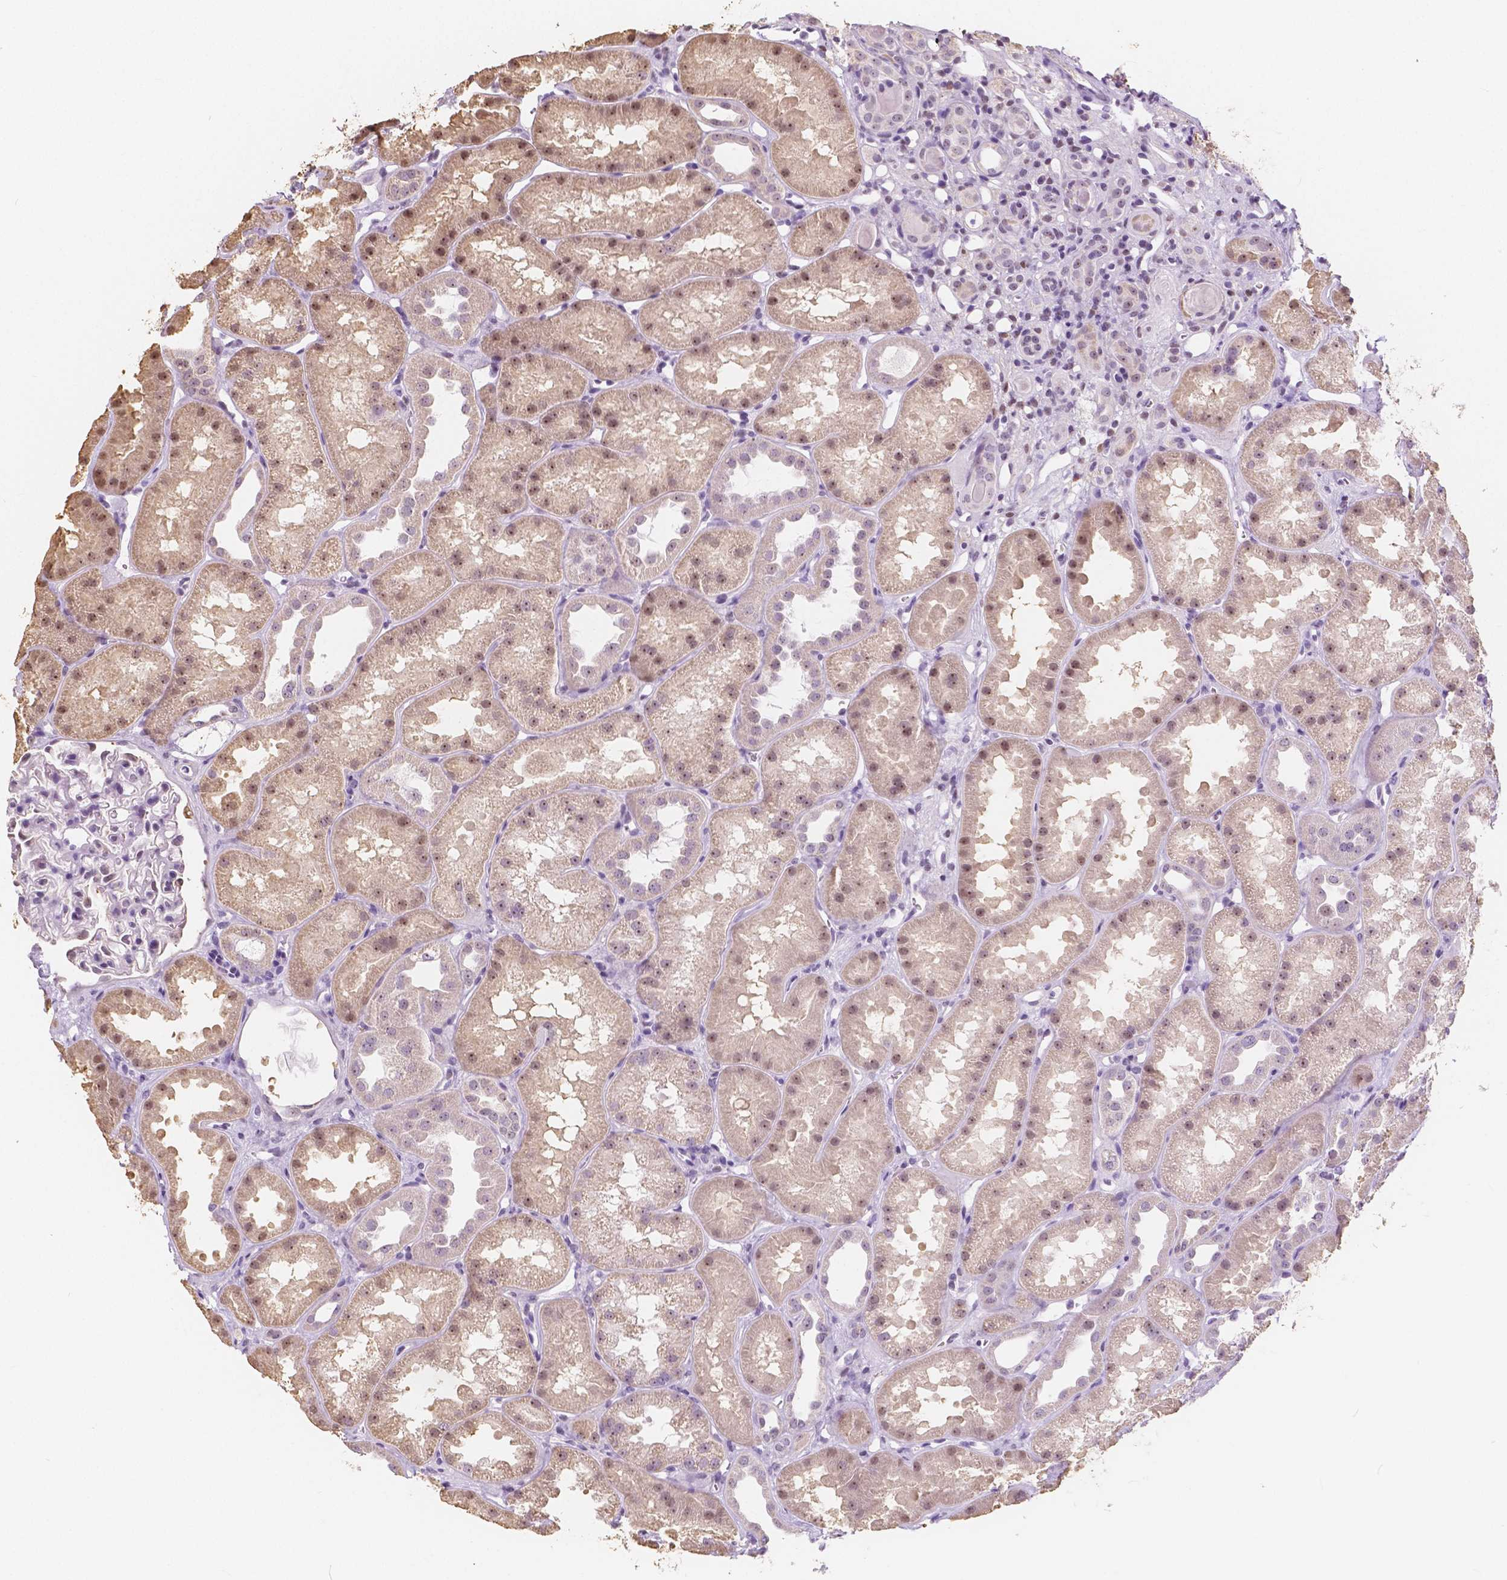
{"staining": {"intensity": "negative", "quantity": "none", "location": "none"}, "tissue": "kidney", "cell_type": "Cells in glomeruli", "image_type": "normal", "snomed": [{"axis": "morphology", "description": "Normal tissue, NOS"}, {"axis": "topography", "description": "Kidney"}], "caption": "Cells in glomeruli are negative for brown protein staining in unremarkable kidney. (DAB immunohistochemistry (IHC) visualized using brightfield microscopy, high magnification).", "gene": "NOLC1", "patient": {"sex": "male", "age": 61}}